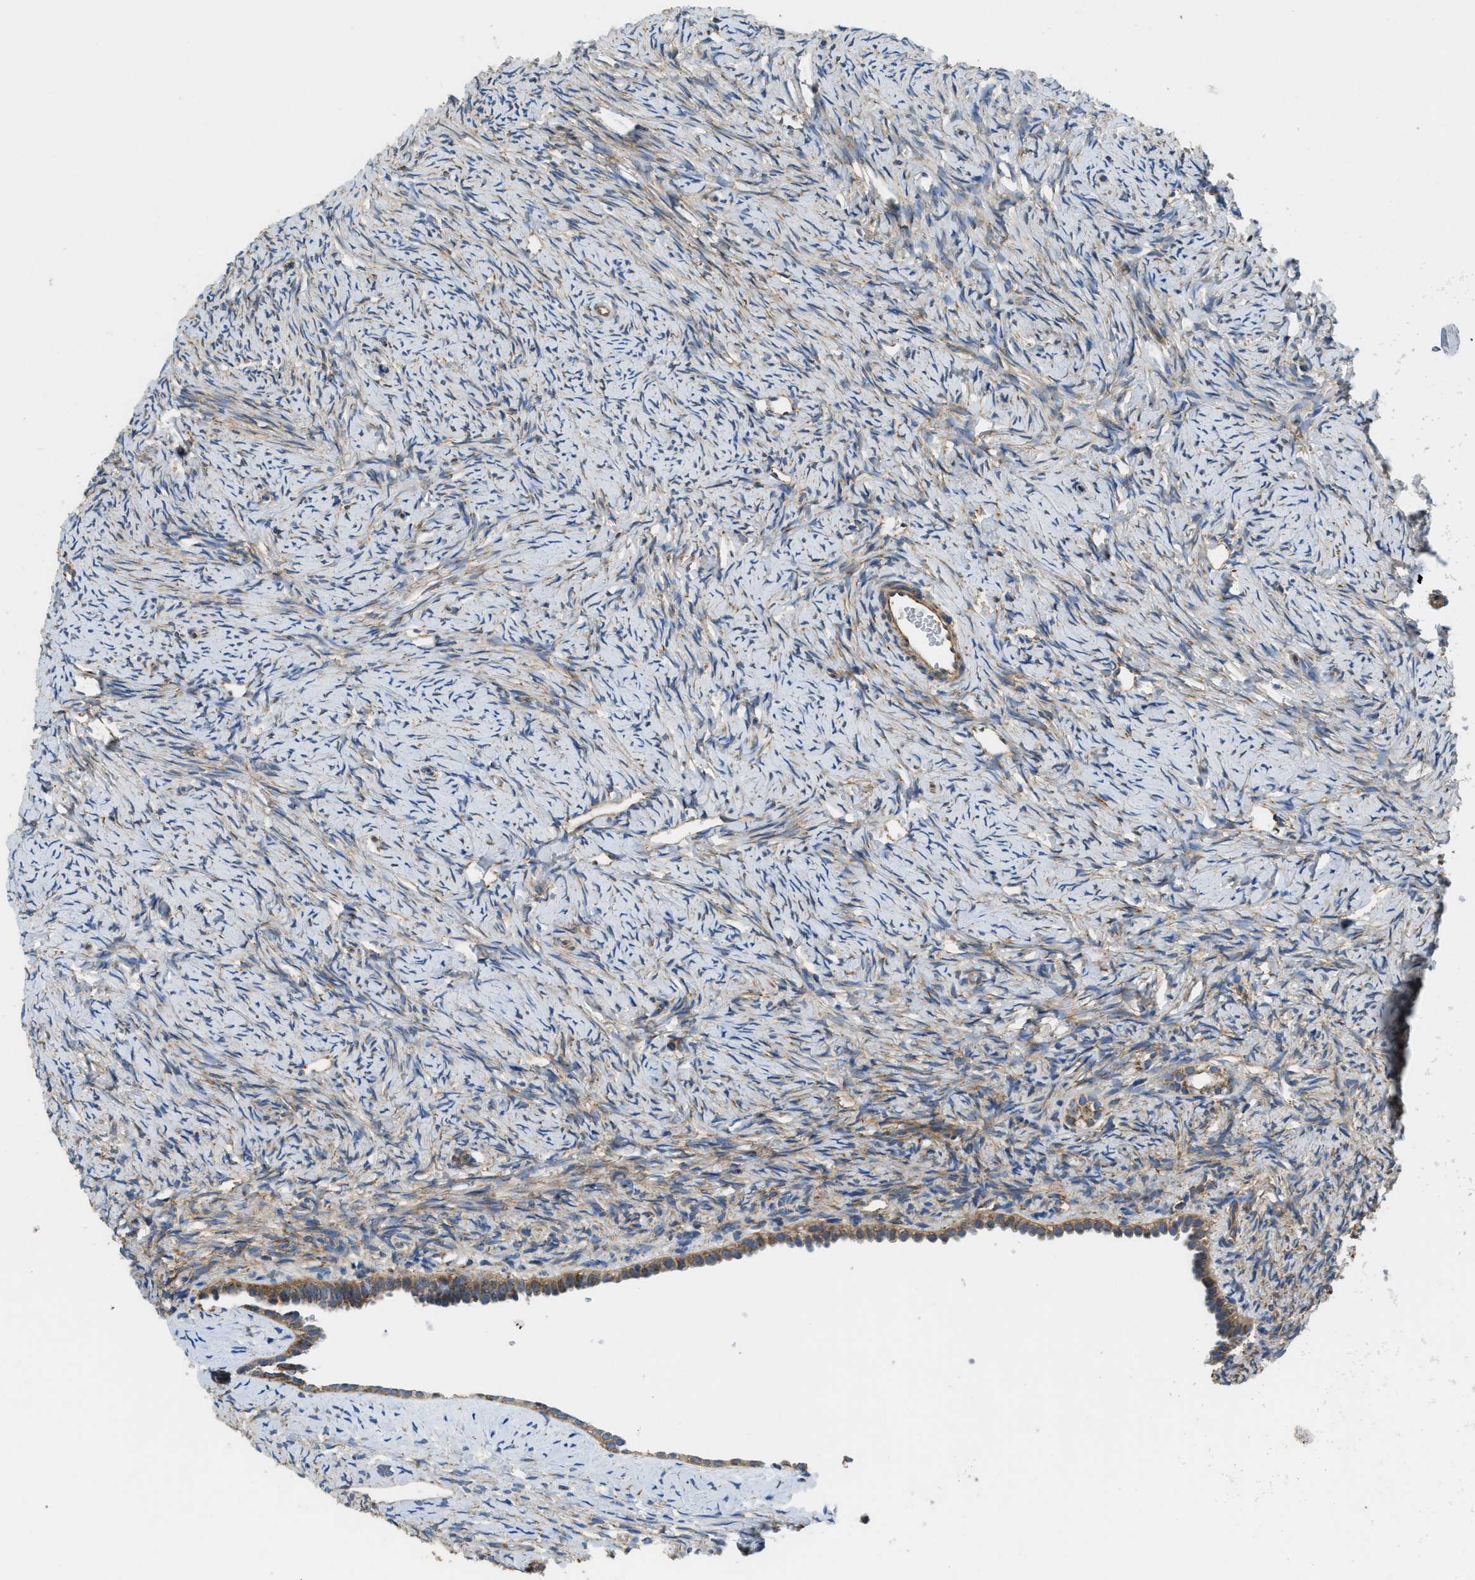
{"staining": {"intensity": "moderate", "quantity": ">75%", "location": "cytoplasmic/membranous"}, "tissue": "ovary", "cell_type": "Ovarian stroma cells", "image_type": "normal", "snomed": [{"axis": "morphology", "description": "Normal tissue, NOS"}, {"axis": "topography", "description": "Ovary"}], "caption": "Moderate cytoplasmic/membranous expression for a protein is identified in about >75% of ovarian stroma cells of normal ovary using immunohistochemistry (IHC).", "gene": "STK33", "patient": {"sex": "female", "age": 33}}